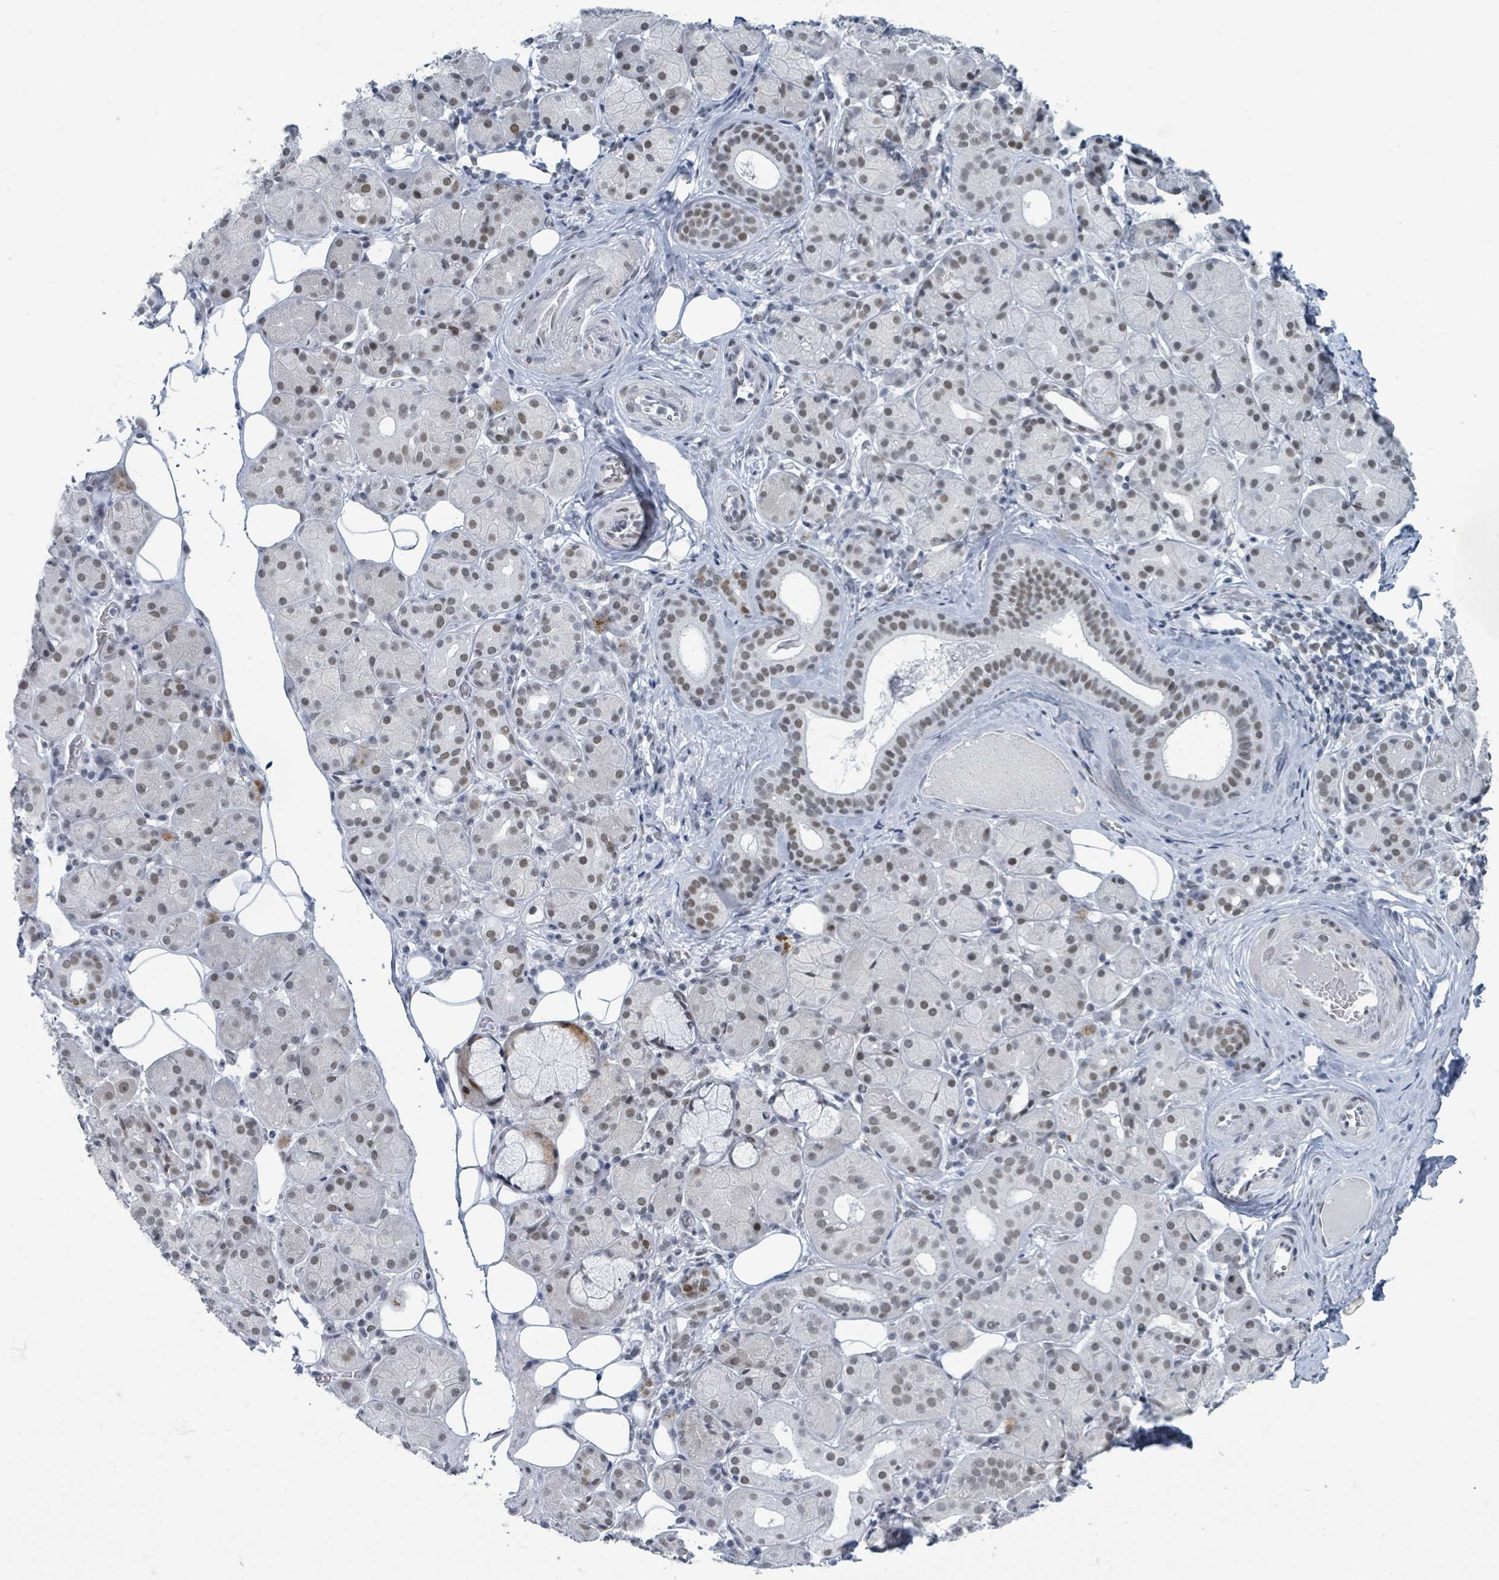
{"staining": {"intensity": "weak", "quantity": "25%-75%", "location": "nuclear"}, "tissue": "salivary gland", "cell_type": "Glandular cells", "image_type": "normal", "snomed": [{"axis": "morphology", "description": "Squamous cell carcinoma, NOS"}, {"axis": "topography", "description": "Skin"}, {"axis": "topography", "description": "Head-Neck"}], "caption": "An immunohistochemistry (IHC) histopathology image of normal tissue is shown. Protein staining in brown shows weak nuclear positivity in salivary gland within glandular cells.", "gene": "EHMT2", "patient": {"sex": "male", "age": 80}}